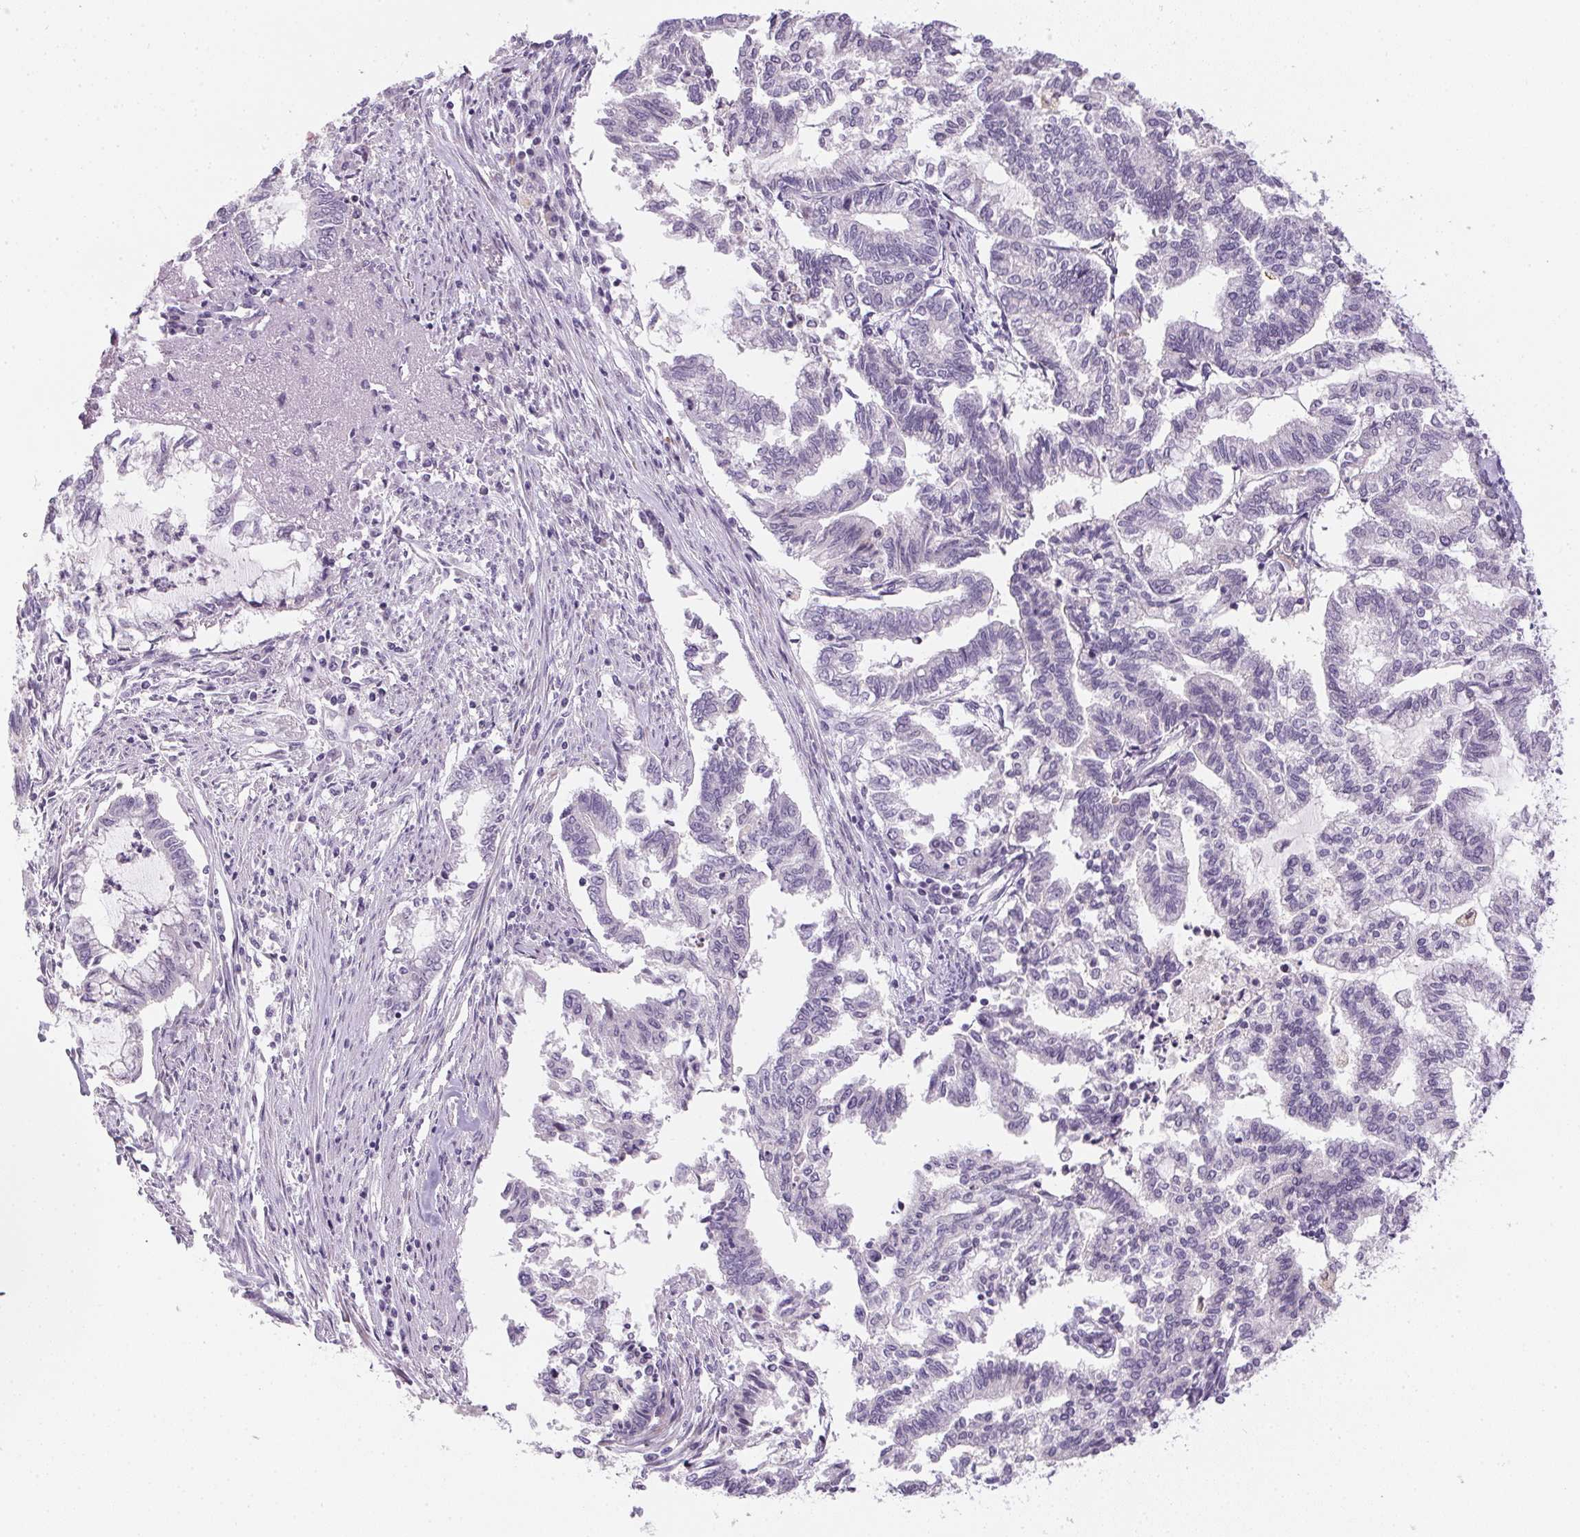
{"staining": {"intensity": "negative", "quantity": "none", "location": "none"}, "tissue": "endometrial cancer", "cell_type": "Tumor cells", "image_type": "cancer", "snomed": [{"axis": "morphology", "description": "Adenocarcinoma, NOS"}, {"axis": "topography", "description": "Endometrium"}], "caption": "Tumor cells show no significant expression in endometrial adenocarcinoma.", "gene": "GSDMC", "patient": {"sex": "female", "age": 79}}